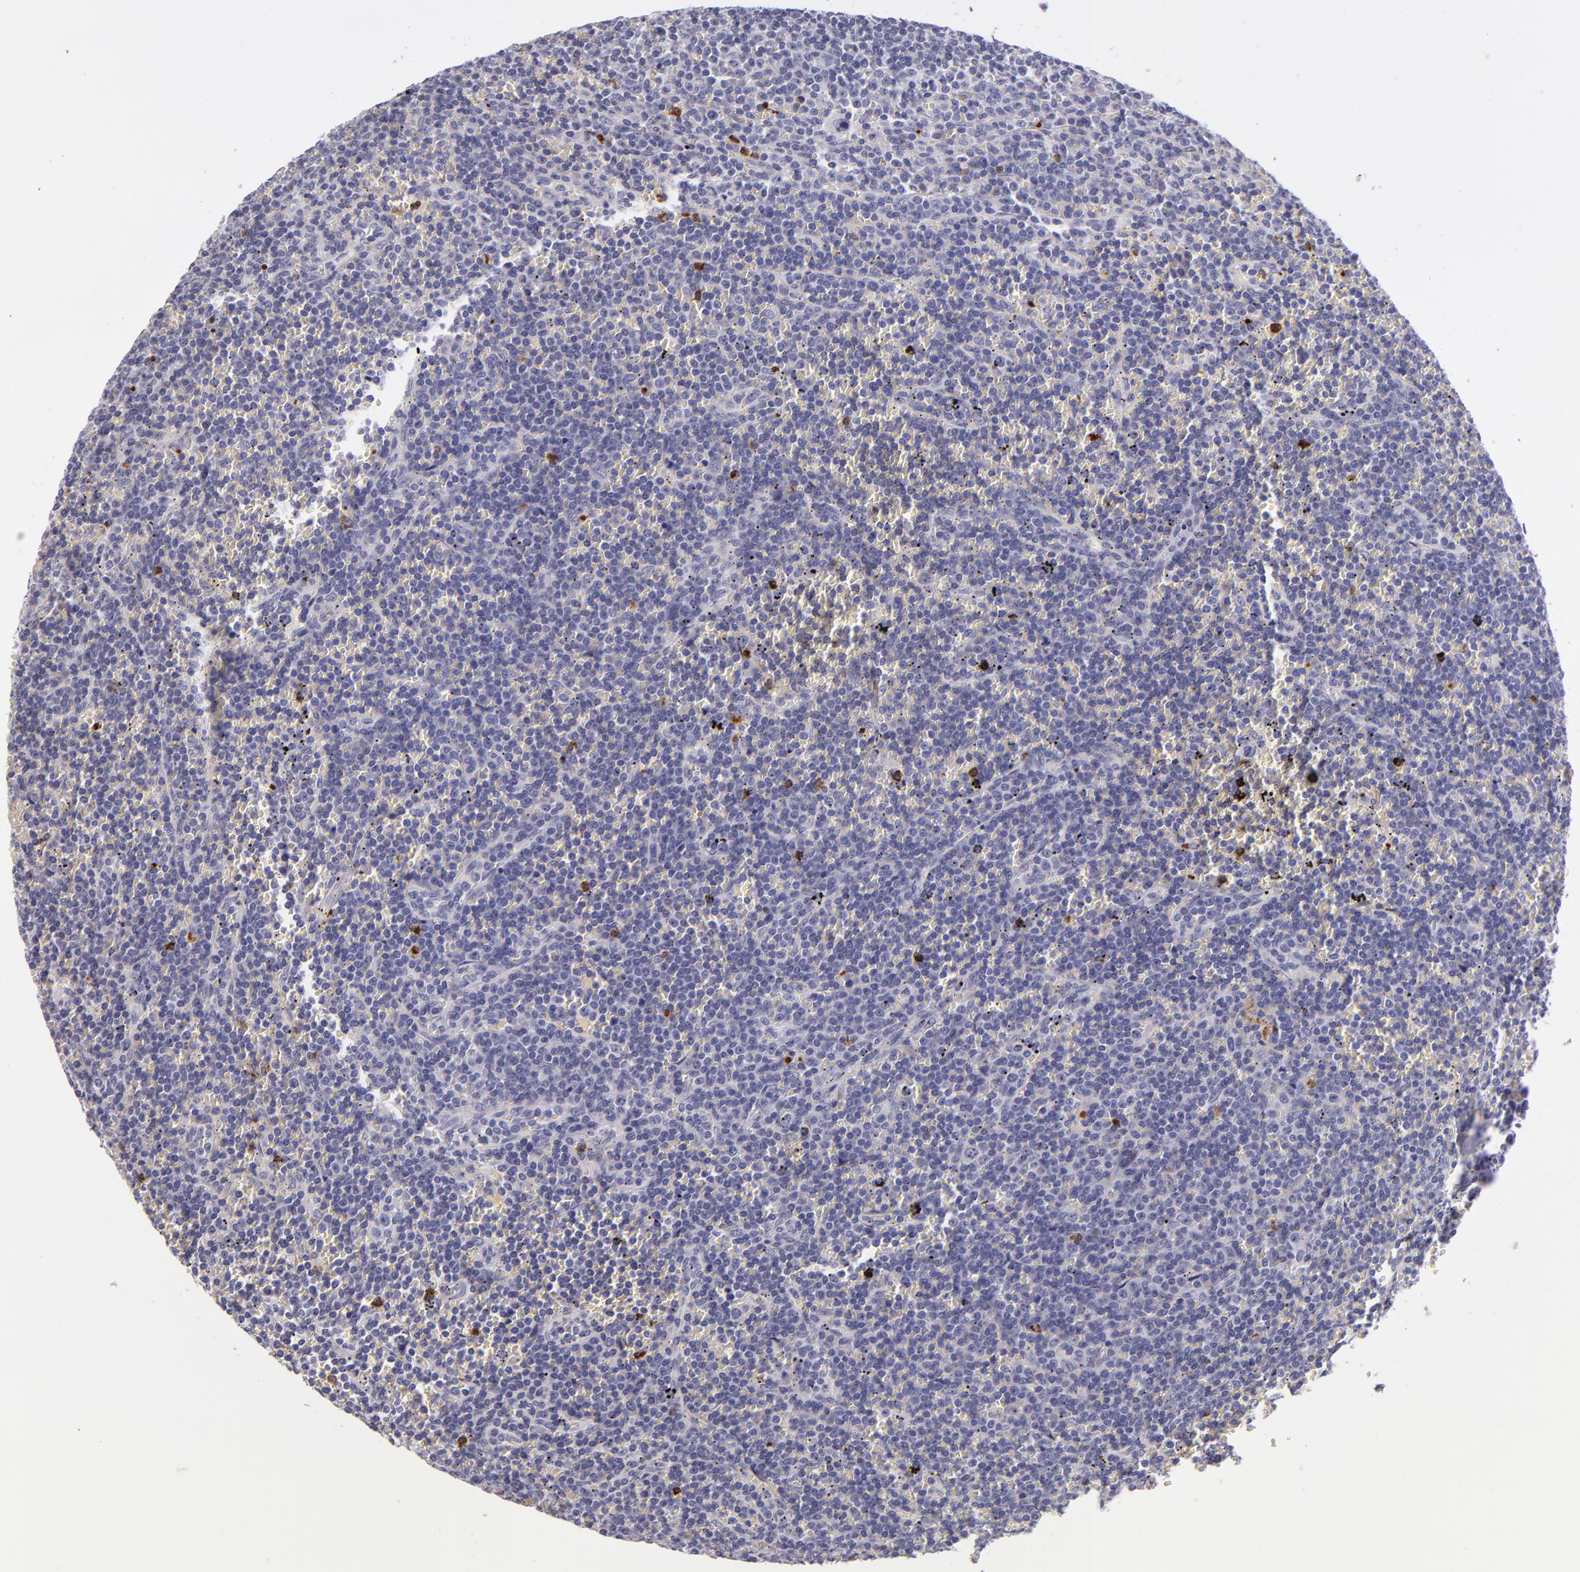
{"staining": {"intensity": "negative", "quantity": "none", "location": "none"}, "tissue": "lymphoma", "cell_type": "Tumor cells", "image_type": "cancer", "snomed": [{"axis": "morphology", "description": "Malignant lymphoma, non-Hodgkin's type, Low grade"}, {"axis": "topography", "description": "Spleen"}], "caption": "Tumor cells are negative for brown protein staining in lymphoma.", "gene": "CDH3", "patient": {"sex": "male", "age": 80}}